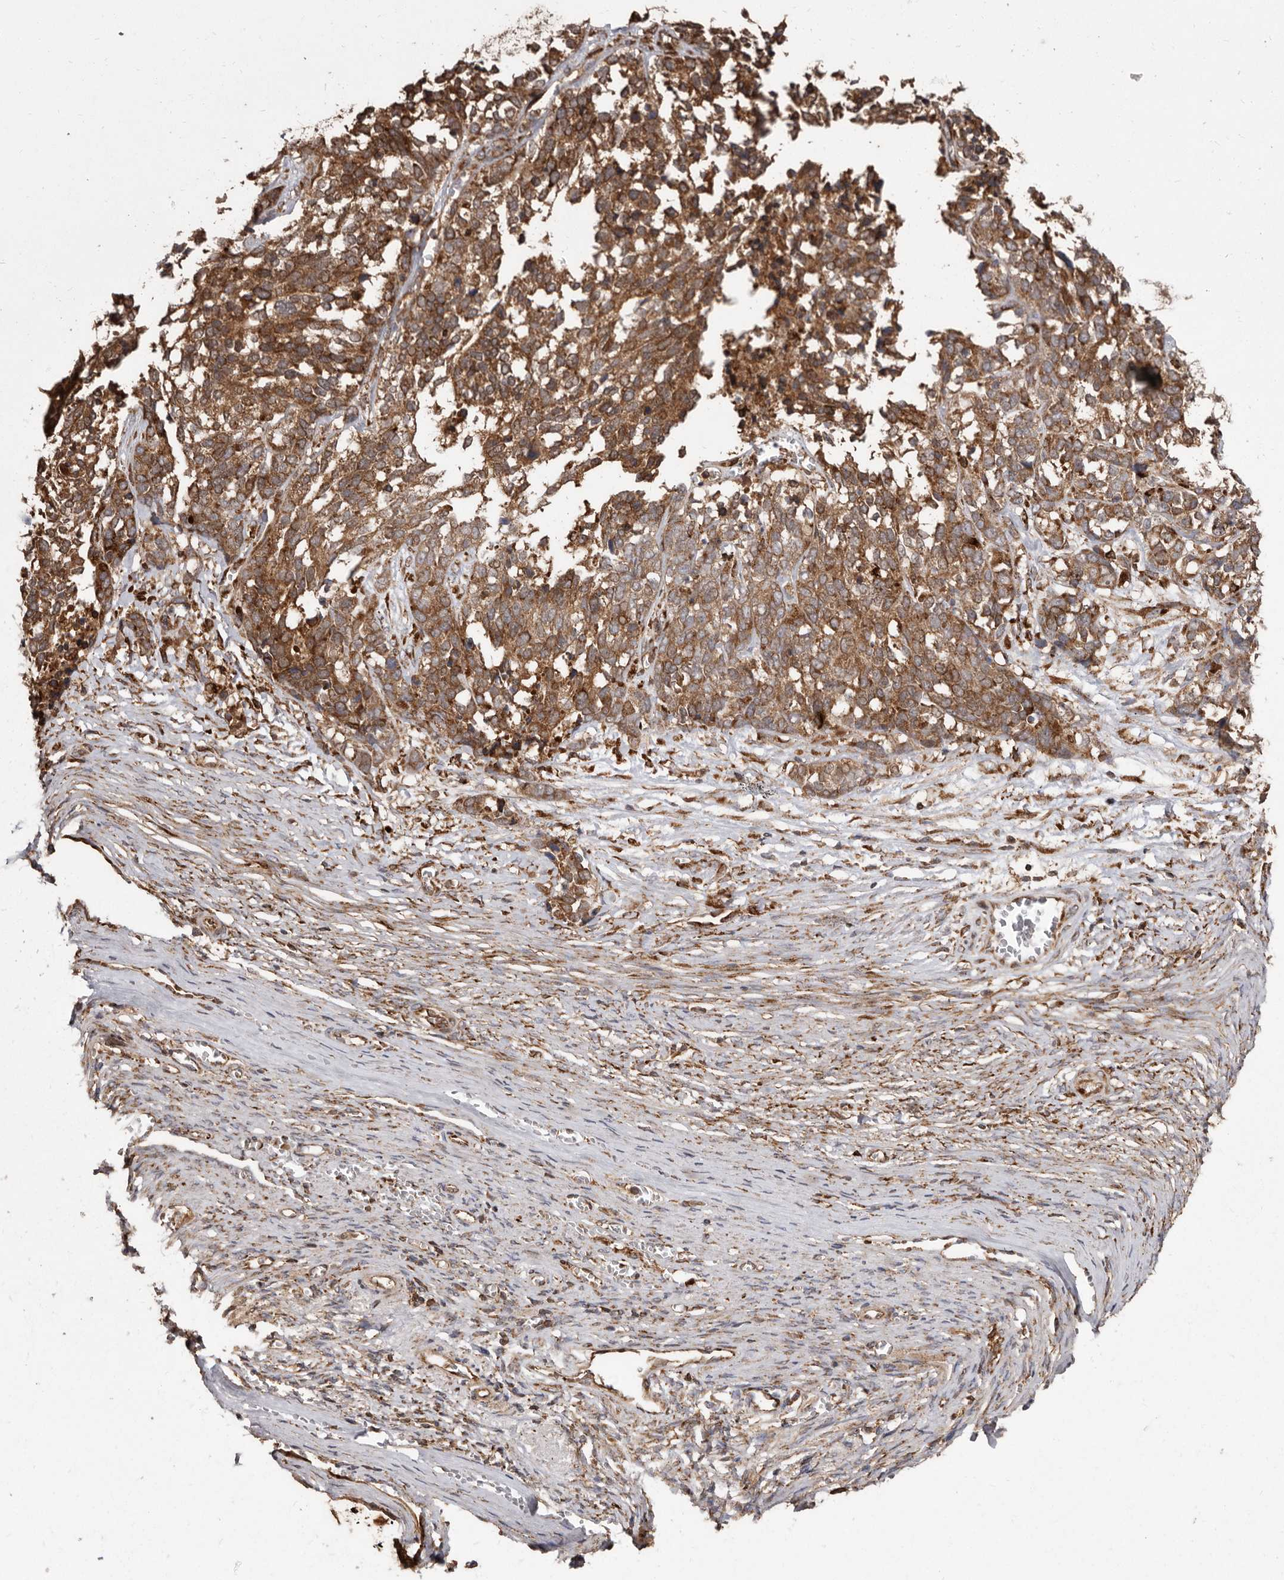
{"staining": {"intensity": "strong", "quantity": ">75%", "location": "cytoplasmic/membranous"}, "tissue": "ovarian cancer", "cell_type": "Tumor cells", "image_type": "cancer", "snomed": [{"axis": "morphology", "description": "Cystadenocarcinoma, serous, NOS"}, {"axis": "topography", "description": "Ovary"}], "caption": "Immunohistochemistry of human ovarian cancer (serous cystadenocarcinoma) displays high levels of strong cytoplasmic/membranous expression in approximately >75% of tumor cells.", "gene": "FLAD1", "patient": {"sex": "female", "age": 44}}